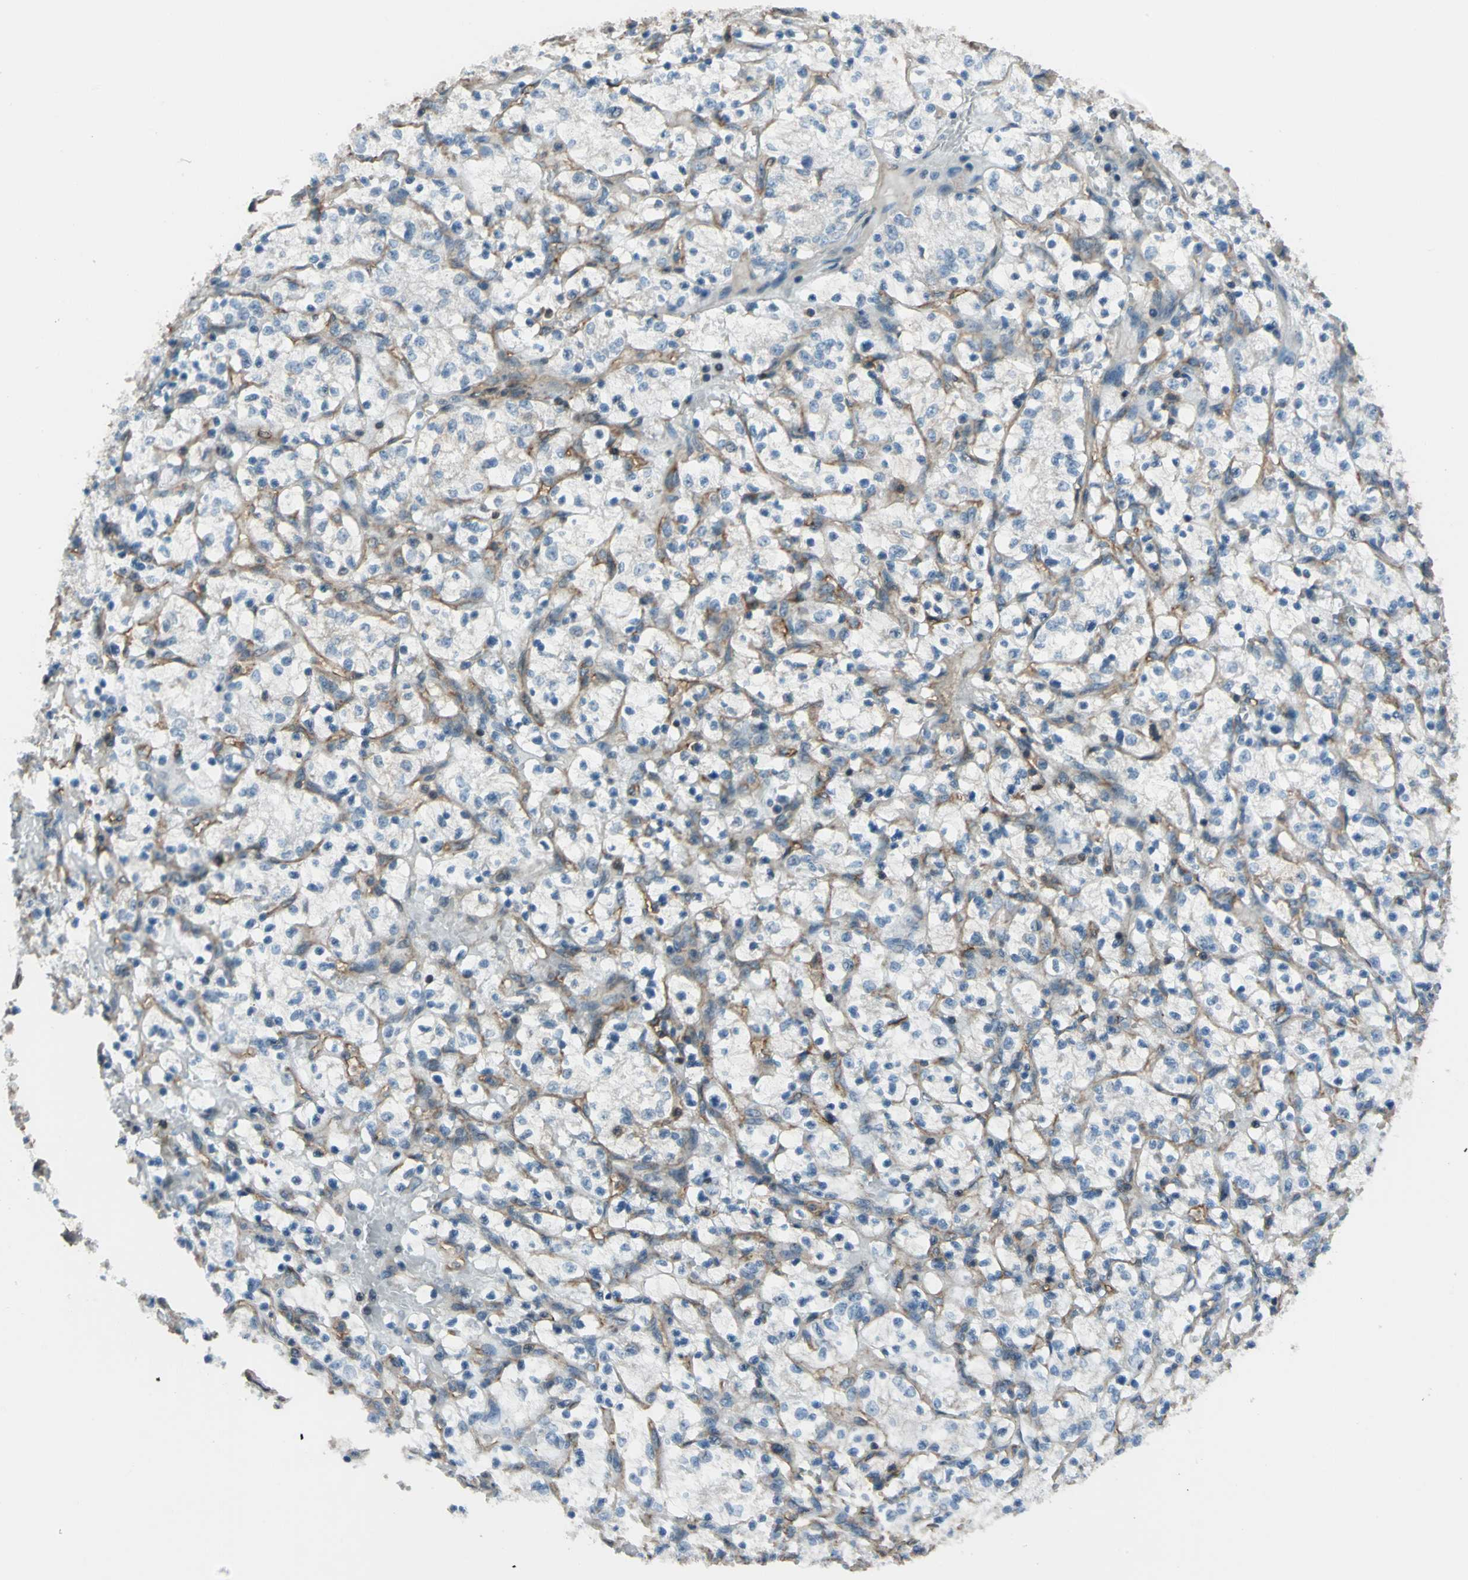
{"staining": {"intensity": "negative", "quantity": "none", "location": "none"}, "tissue": "renal cancer", "cell_type": "Tumor cells", "image_type": "cancer", "snomed": [{"axis": "morphology", "description": "Adenocarcinoma, NOS"}, {"axis": "topography", "description": "Kidney"}], "caption": "Immunohistochemistry photomicrograph of neoplastic tissue: renal adenocarcinoma stained with DAB (3,3'-diaminobenzidine) reveals no significant protein positivity in tumor cells.", "gene": "NR2C2", "patient": {"sex": "female", "age": 69}}